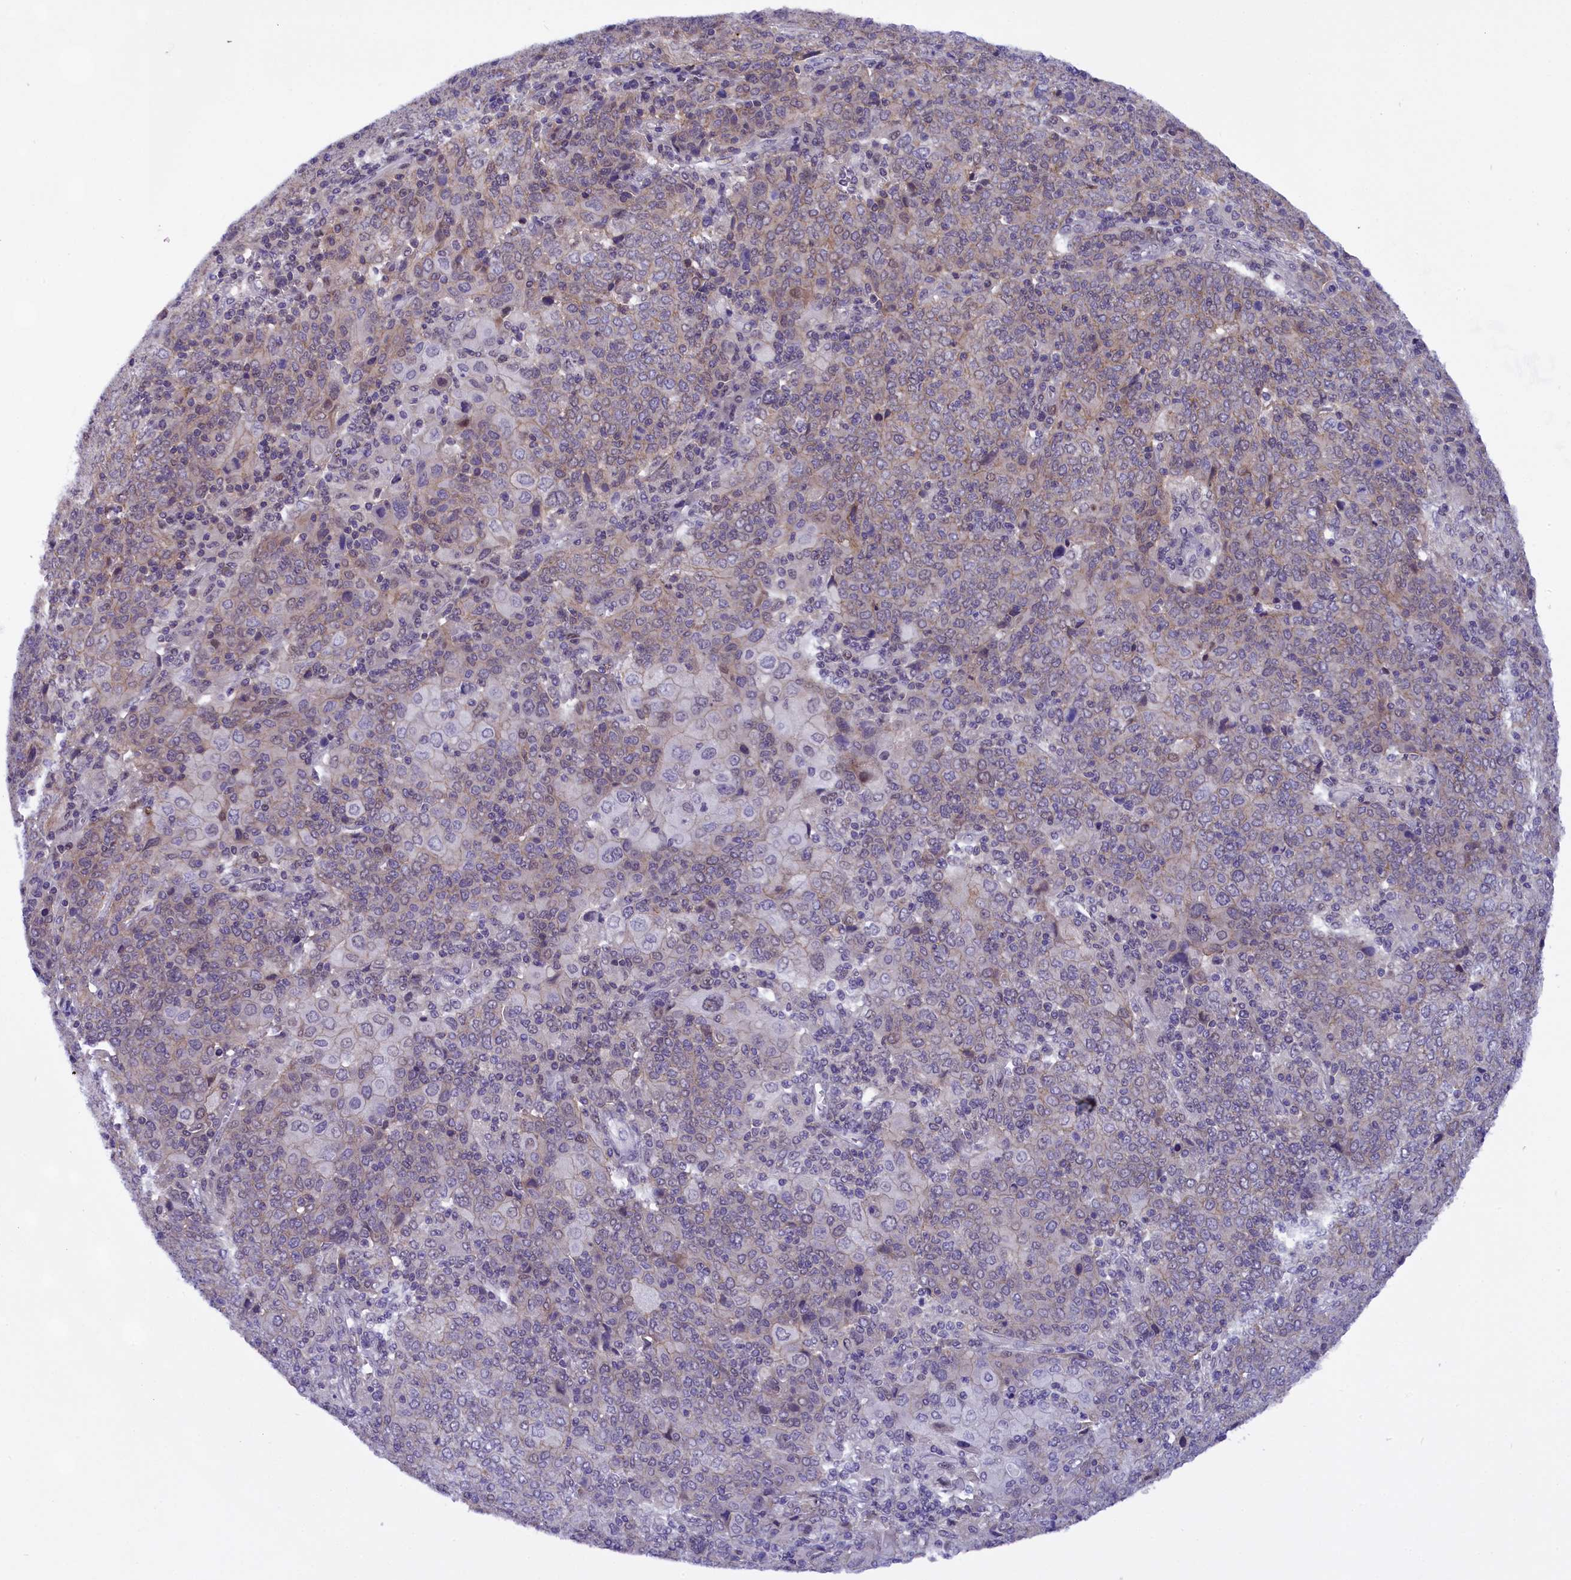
{"staining": {"intensity": "weak", "quantity": "<25%", "location": "cytoplasmic/membranous"}, "tissue": "cervical cancer", "cell_type": "Tumor cells", "image_type": "cancer", "snomed": [{"axis": "morphology", "description": "Squamous cell carcinoma, NOS"}, {"axis": "topography", "description": "Cervix"}], "caption": "A micrograph of human cervical cancer is negative for staining in tumor cells.", "gene": "ENKD1", "patient": {"sex": "female", "age": 67}}